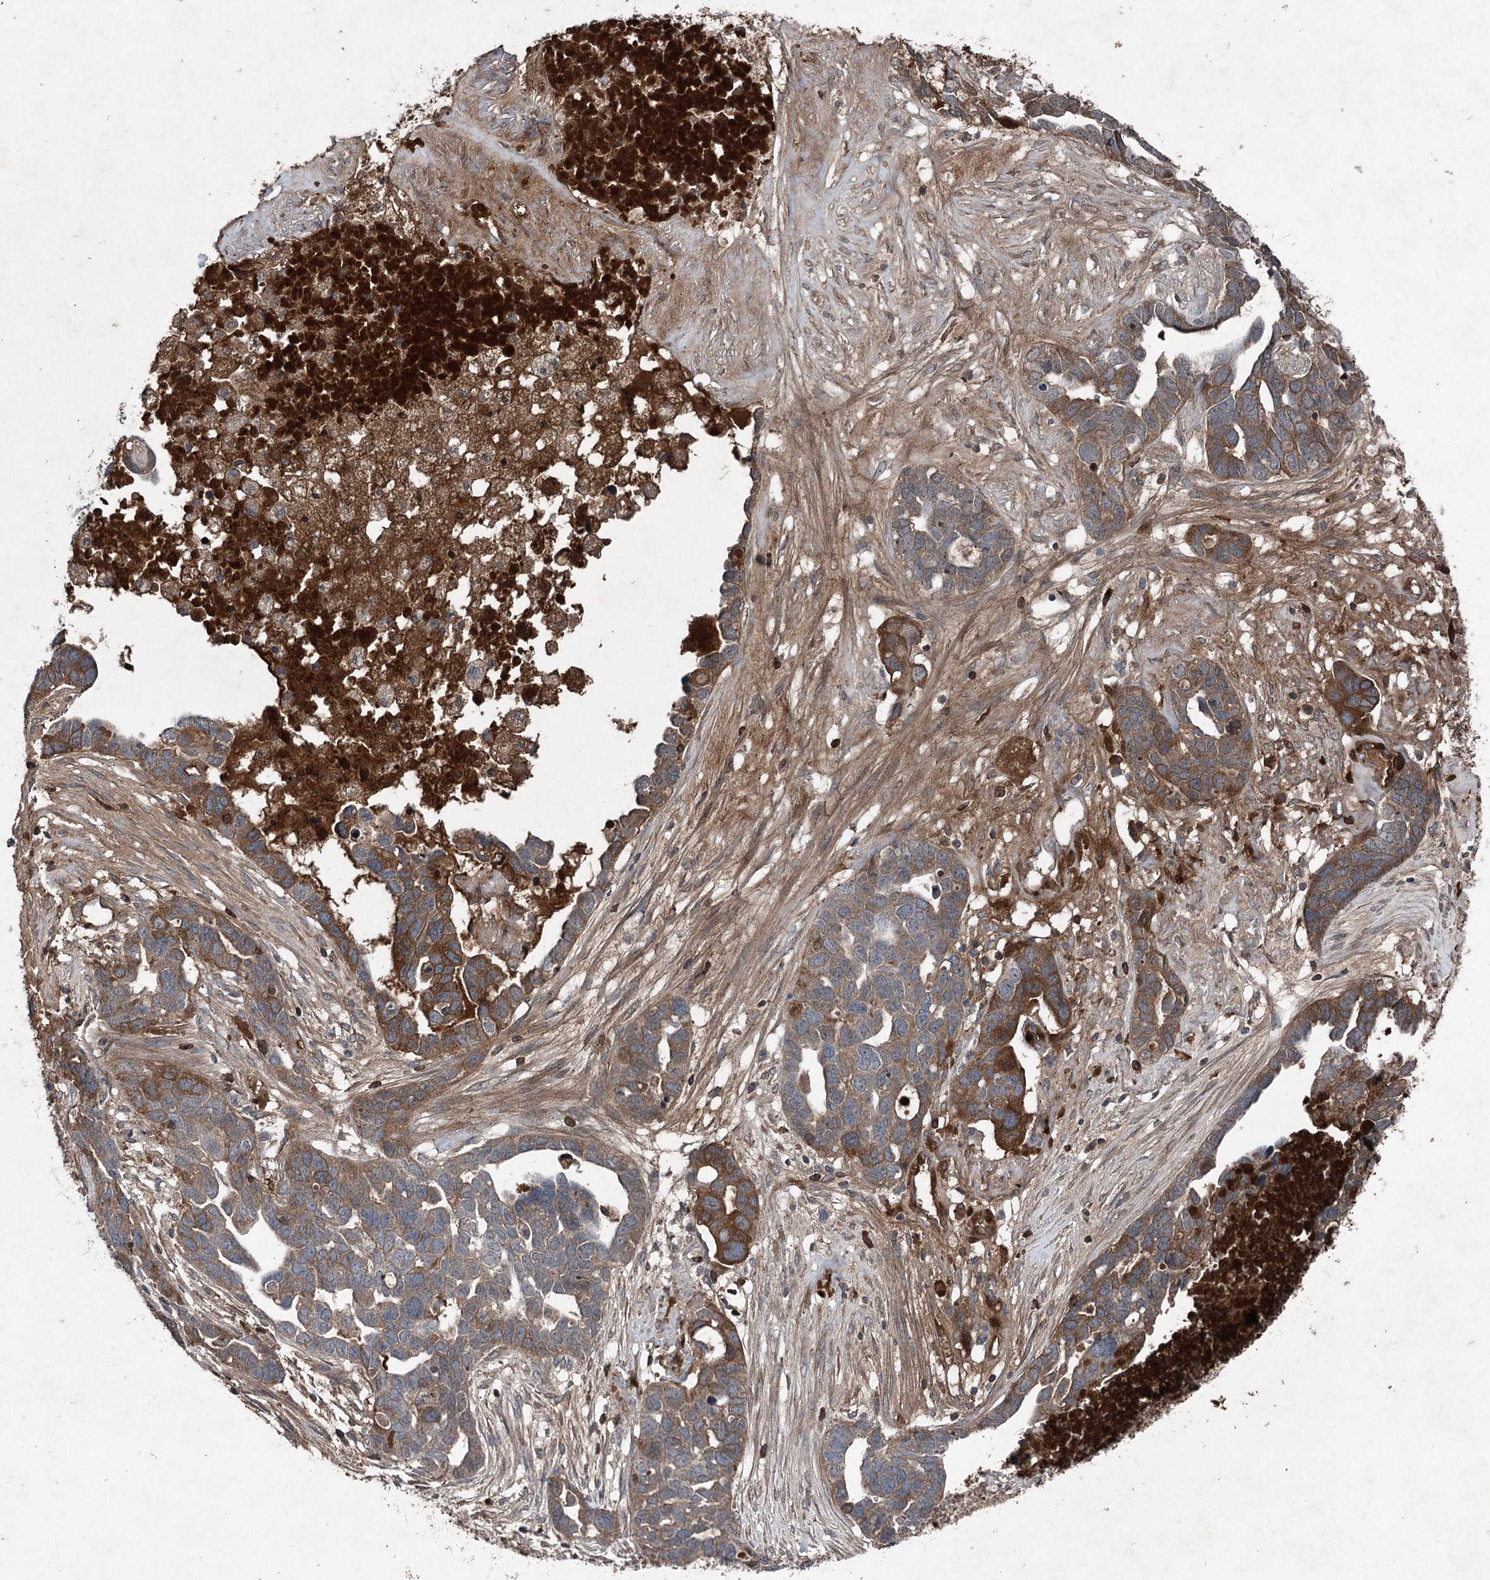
{"staining": {"intensity": "moderate", "quantity": ">75%", "location": "cytoplasmic/membranous"}, "tissue": "ovarian cancer", "cell_type": "Tumor cells", "image_type": "cancer", "snomed": [{"axis": "morphology", "description": "Cystadenocarcinoma, serous, NOS"}, {"axis": "topography", "description": "Ovary"}], "caption": "Ovarian cancer was stained to show a protein in brown. There is medium levels of moderate cytoplasmic/membranous expression in about >75% of tumor cells.", "gene": "PGLYRP2", "patient": {"sex": "female", "age": 54}}